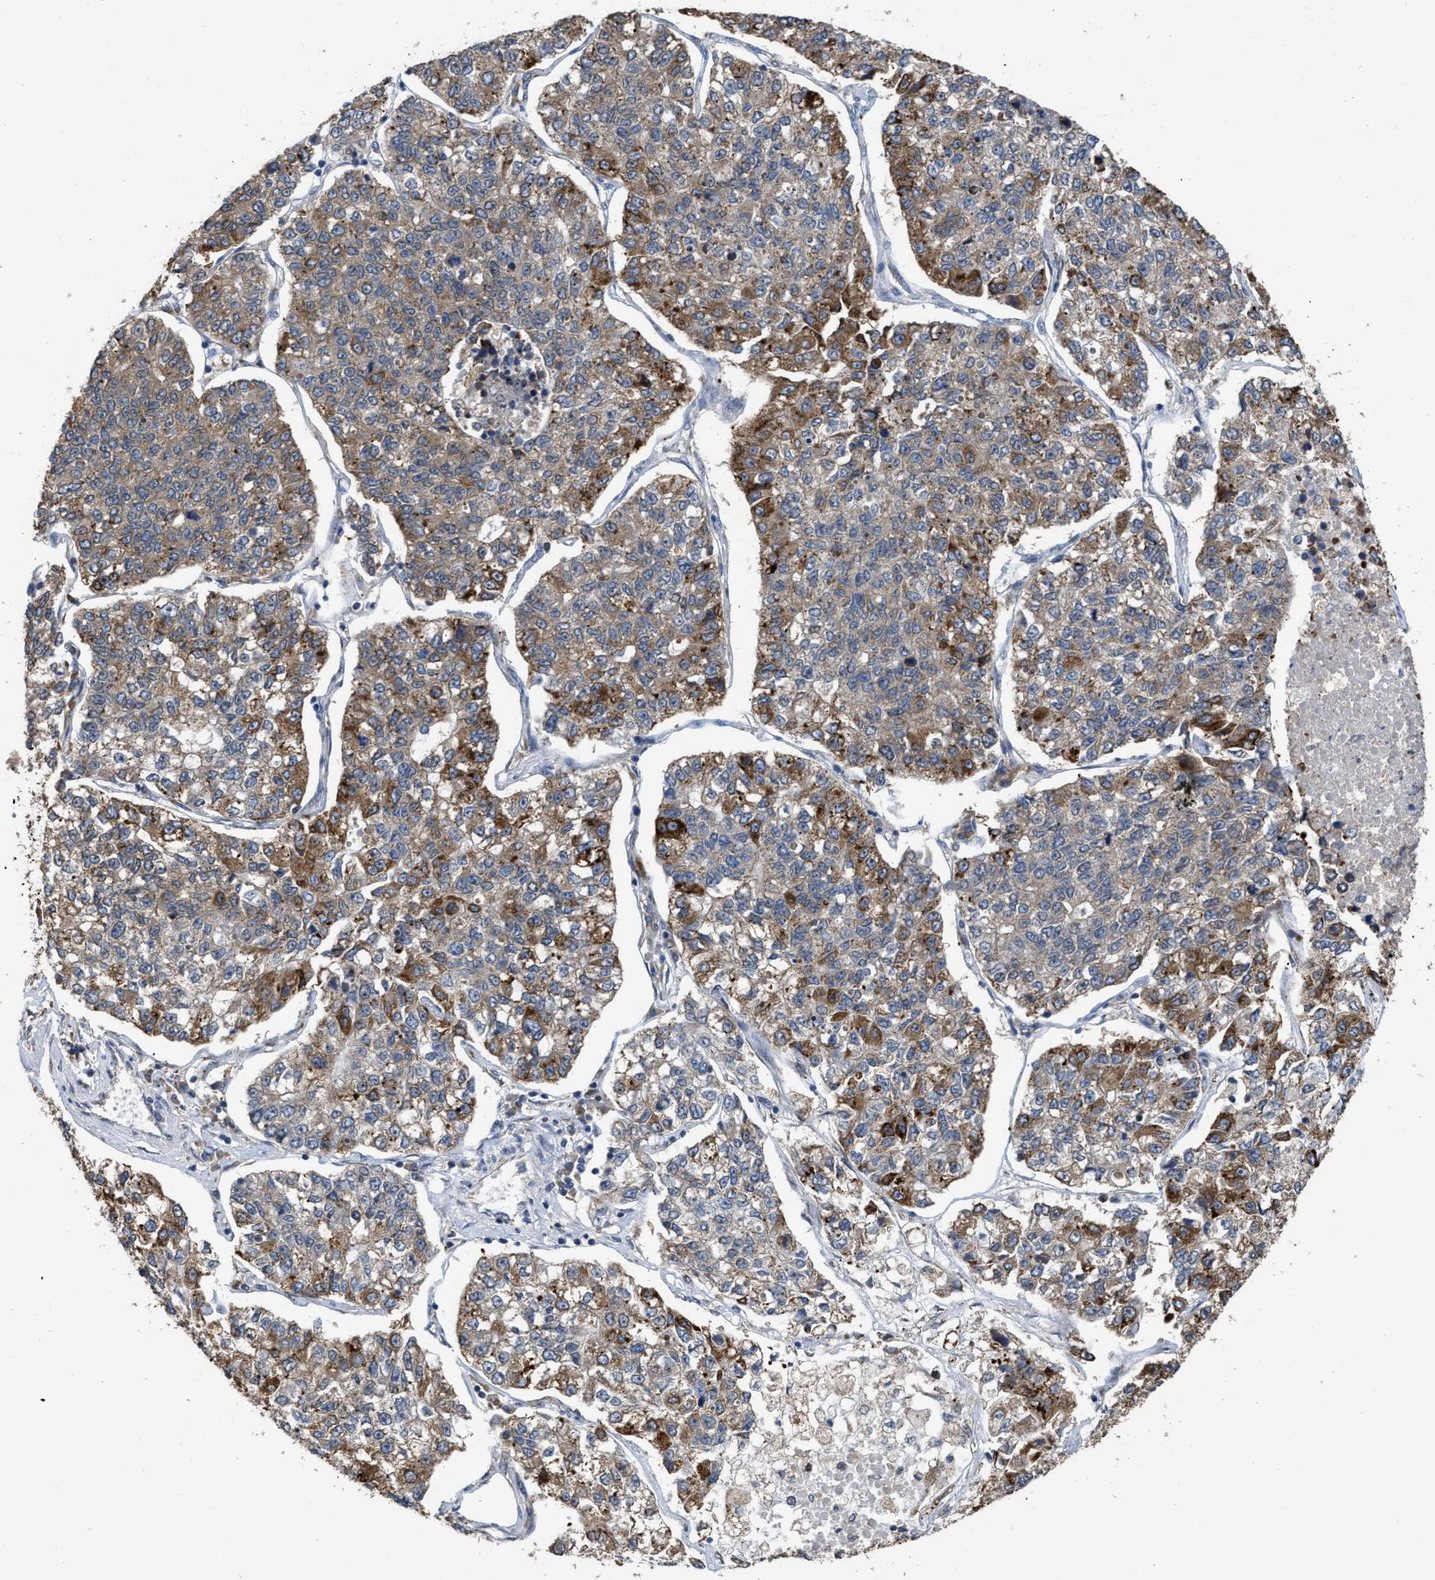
{"staining": {"intensity": "moderate", "quantity": ">75%", "location": "cytoplasmic/membranous"}, "tissue": "lung cancer", "cell_type": "Tumor cells", "image_type": "cancer", "snomed": [{"axis": "morphology", "description": "Adenocarcinoma, NOS"}, {"axis": "topography", "description": "Lung"}], "caption": "This is a micrograph of immunohistochemistry (IHC) staining of lung adenocarcinoma, which shows moderate expression in the cytoplasmic/membranous of tumor cells.", "gene": "AK2", "patient": {"sex": "male", "age": 49}}